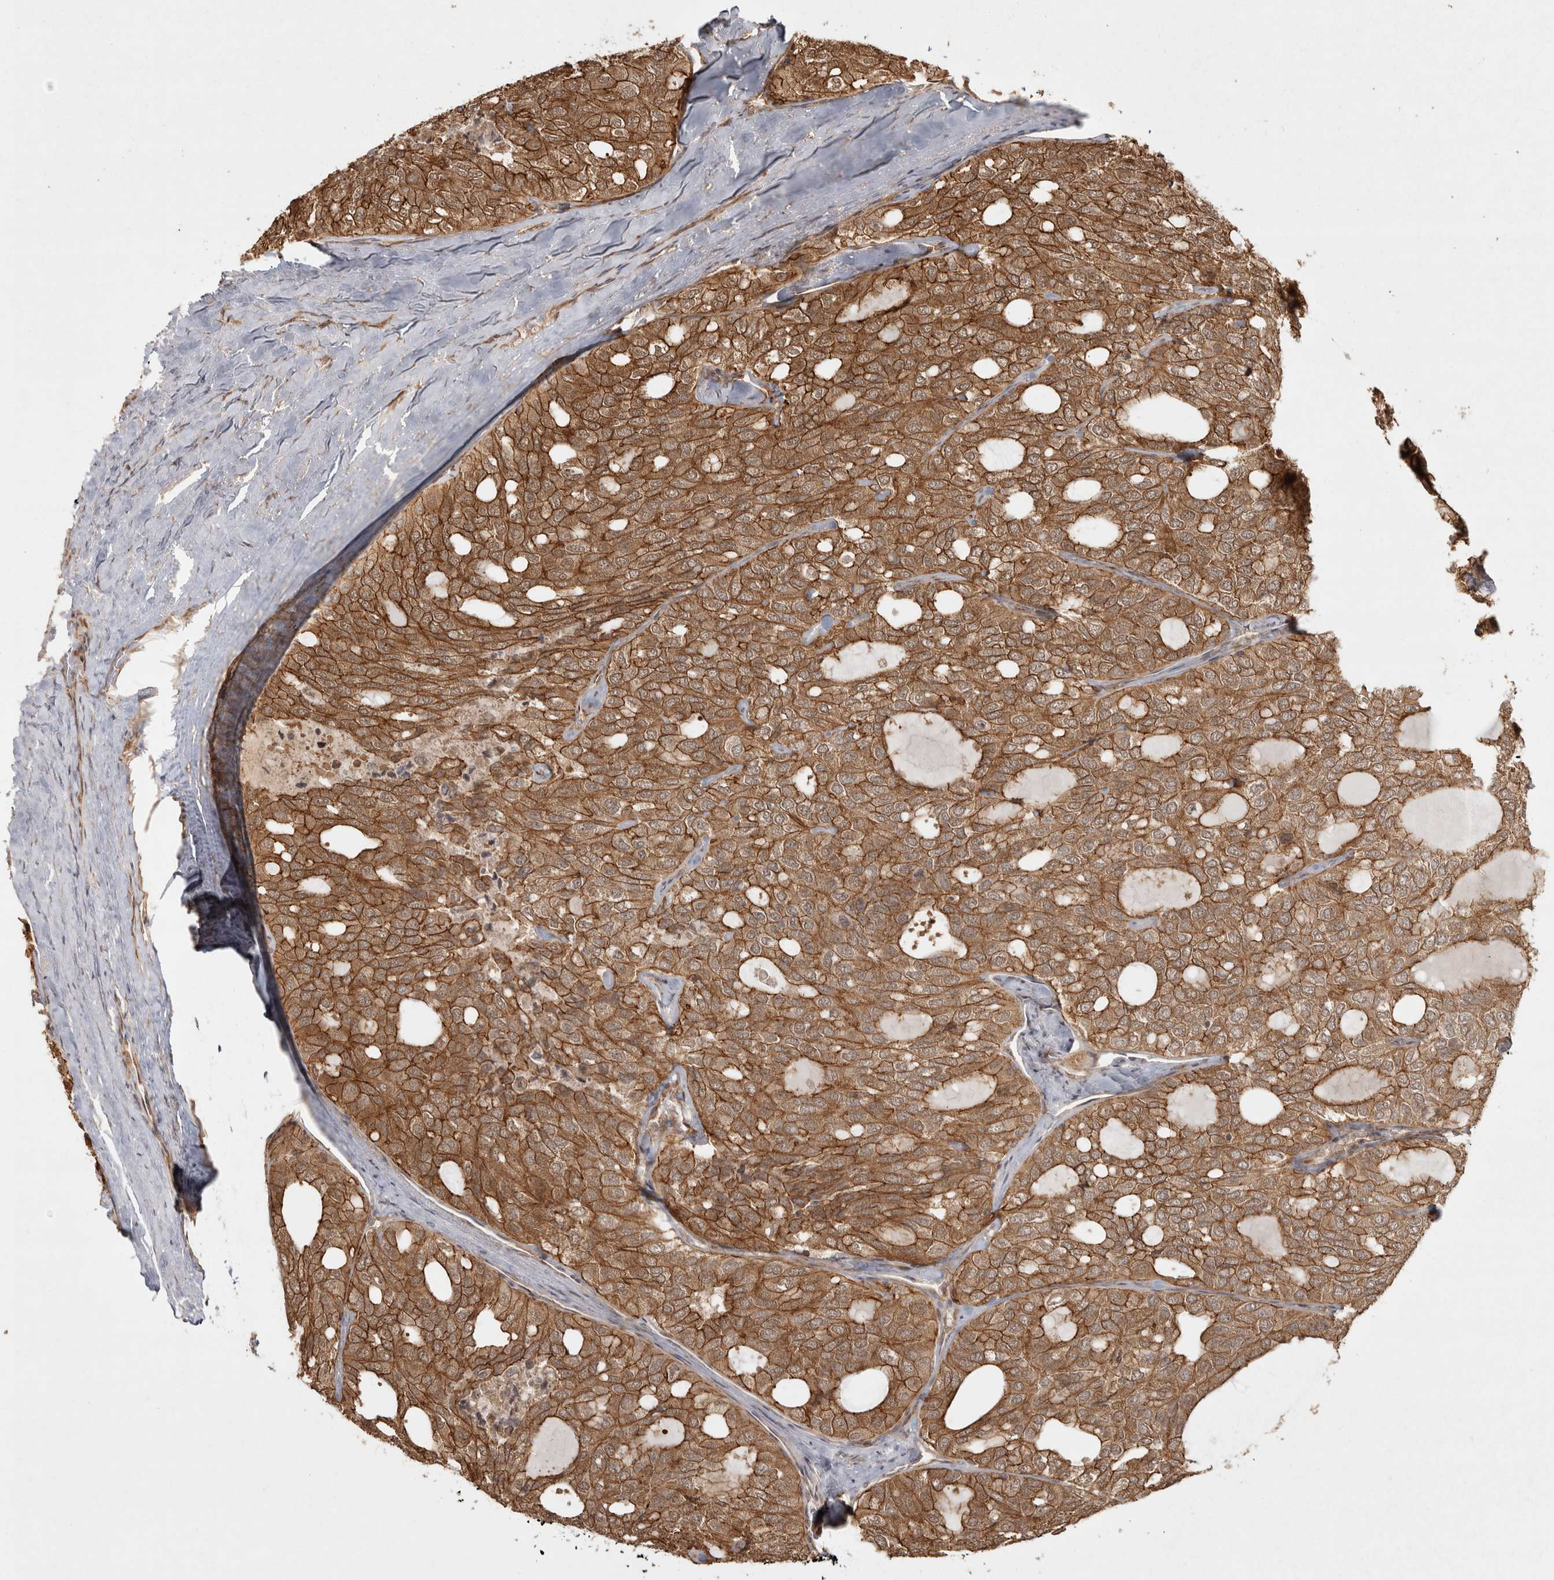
{"staining": {"intensity": "strong", "quantity": ">75%", "location": "cytoplasmic/membranous"}, "tissue": "thyroid cancer", "cell_type": "Tumor cells", "image_type": "cancer", "snomed": [{"axis": "morphology", "description": "Follicular adenoma carcinoma, NOS"}, {"axis": "topography", "description": "Thyroid gland"}], "caption": "Follicular adenoma carcinoma (thyroid) stained with DAB (3,3'-diaminobenzidine) immunohistochemistry (IHC) reveals high levels of strong cytoplasmic/membranous positivity in about >75% of tumor cells. The protein of interest is stained brown, and the nuclei are stained in blue (DAB IHC with brightfield microscopy, high magnification).", "gene": "CAMSAP2", "patient": {"sex": "male", "age": 75}}